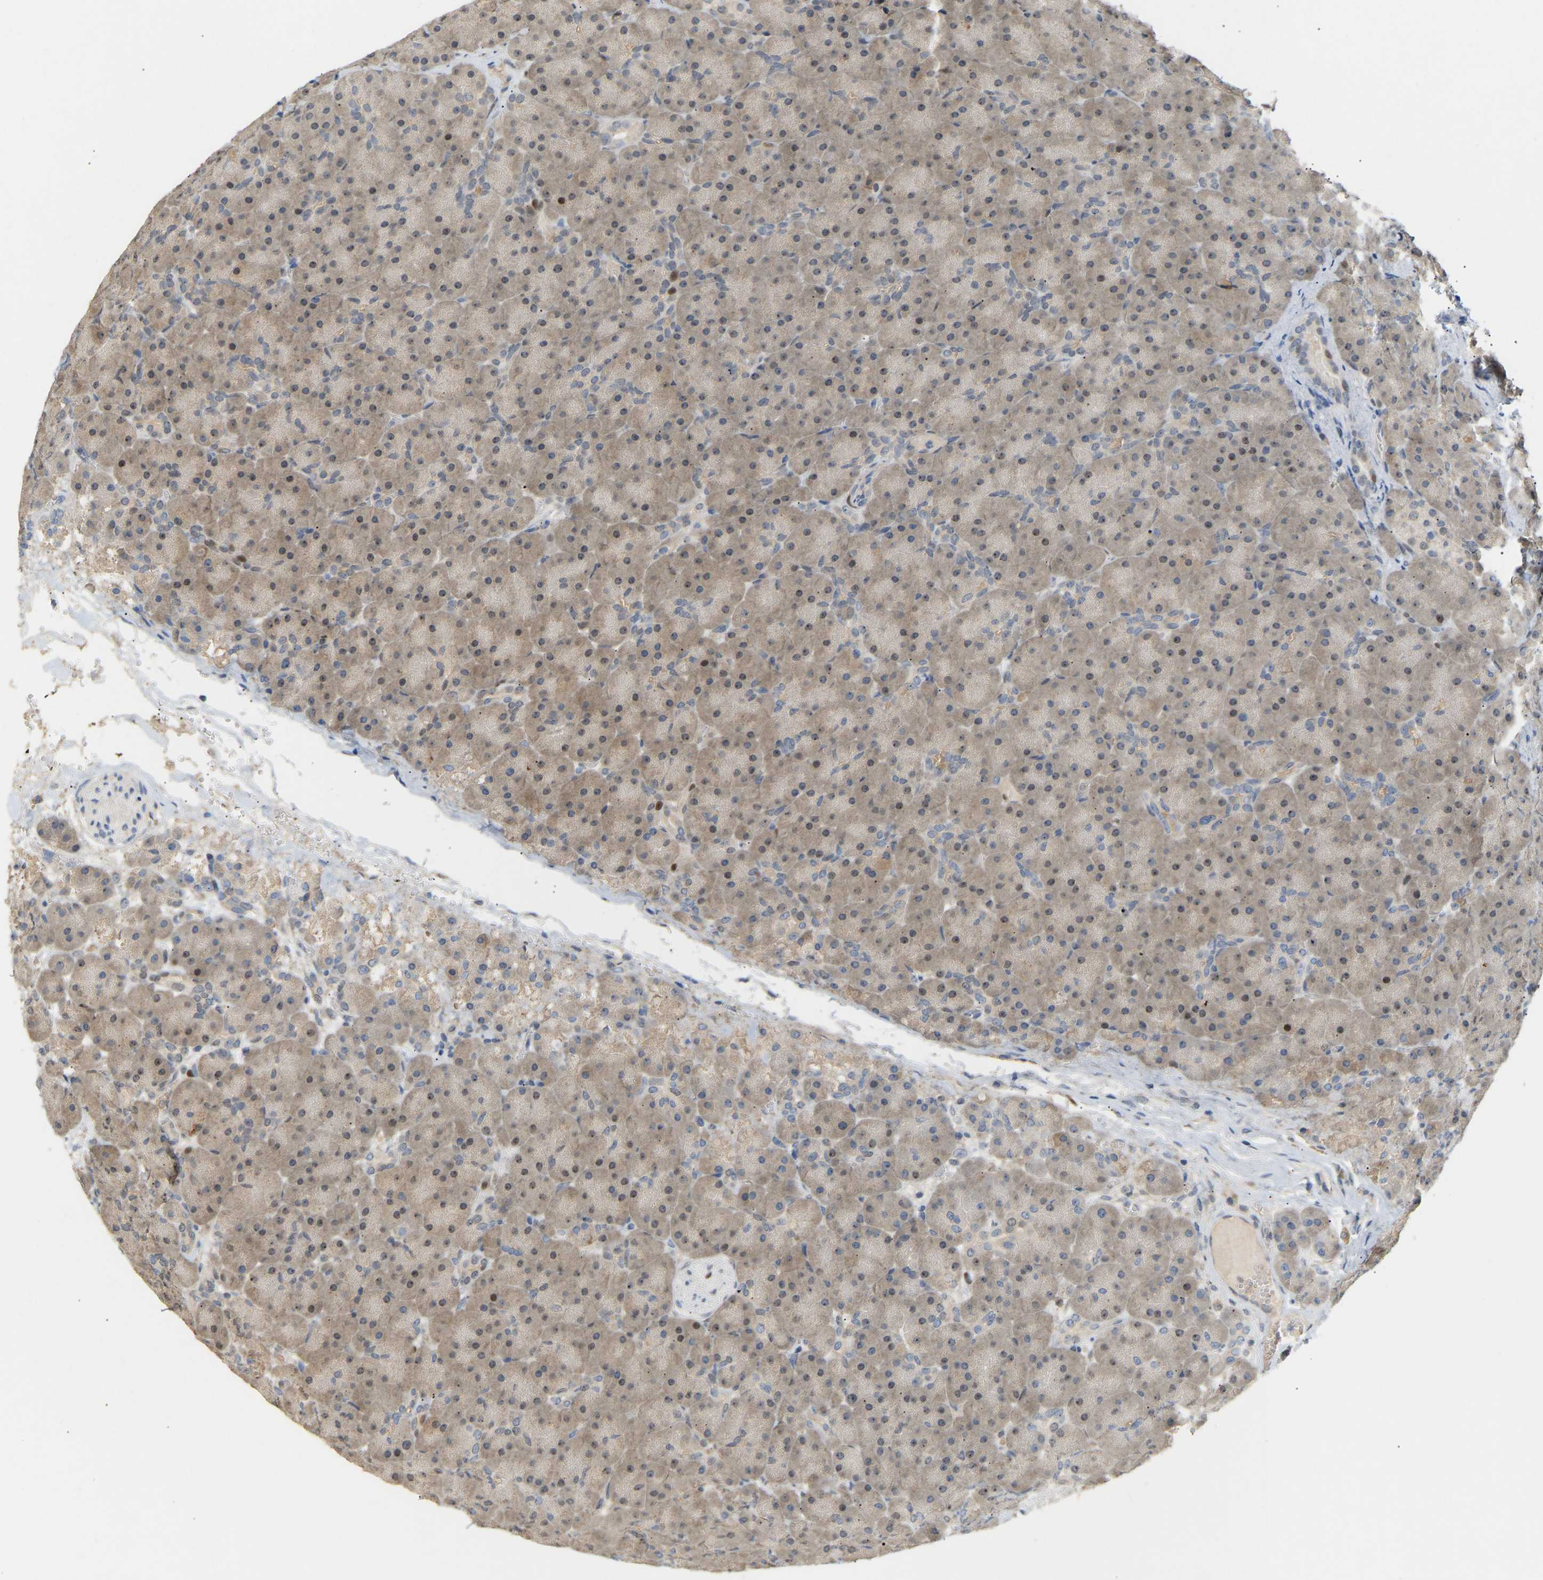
{"staining": {"intensity": "moderate", "quantity": "25%-75%", "location": "cytoplasmic/membranous,nuclear"}, "tissue": "pancreas", "cell_type": "Exocrine glandular cells", "image_type": "normal", "snomed": [{"axis": "morphology", "description": "Normal tissue, NOS"}, {"axis": "topography", "description": "Pancreas"}], "caption": "DAB (3,3'-diaminobenzidine) immunohistochemical staining of unremarkable pancreas reveals moderate cytoplasmic/membranous,nuclear protein expression in approximately 25%-75% of exocrine glandular cells.", "gene": "PTPN4", "patient": {"sex": "male", "age": 66}}